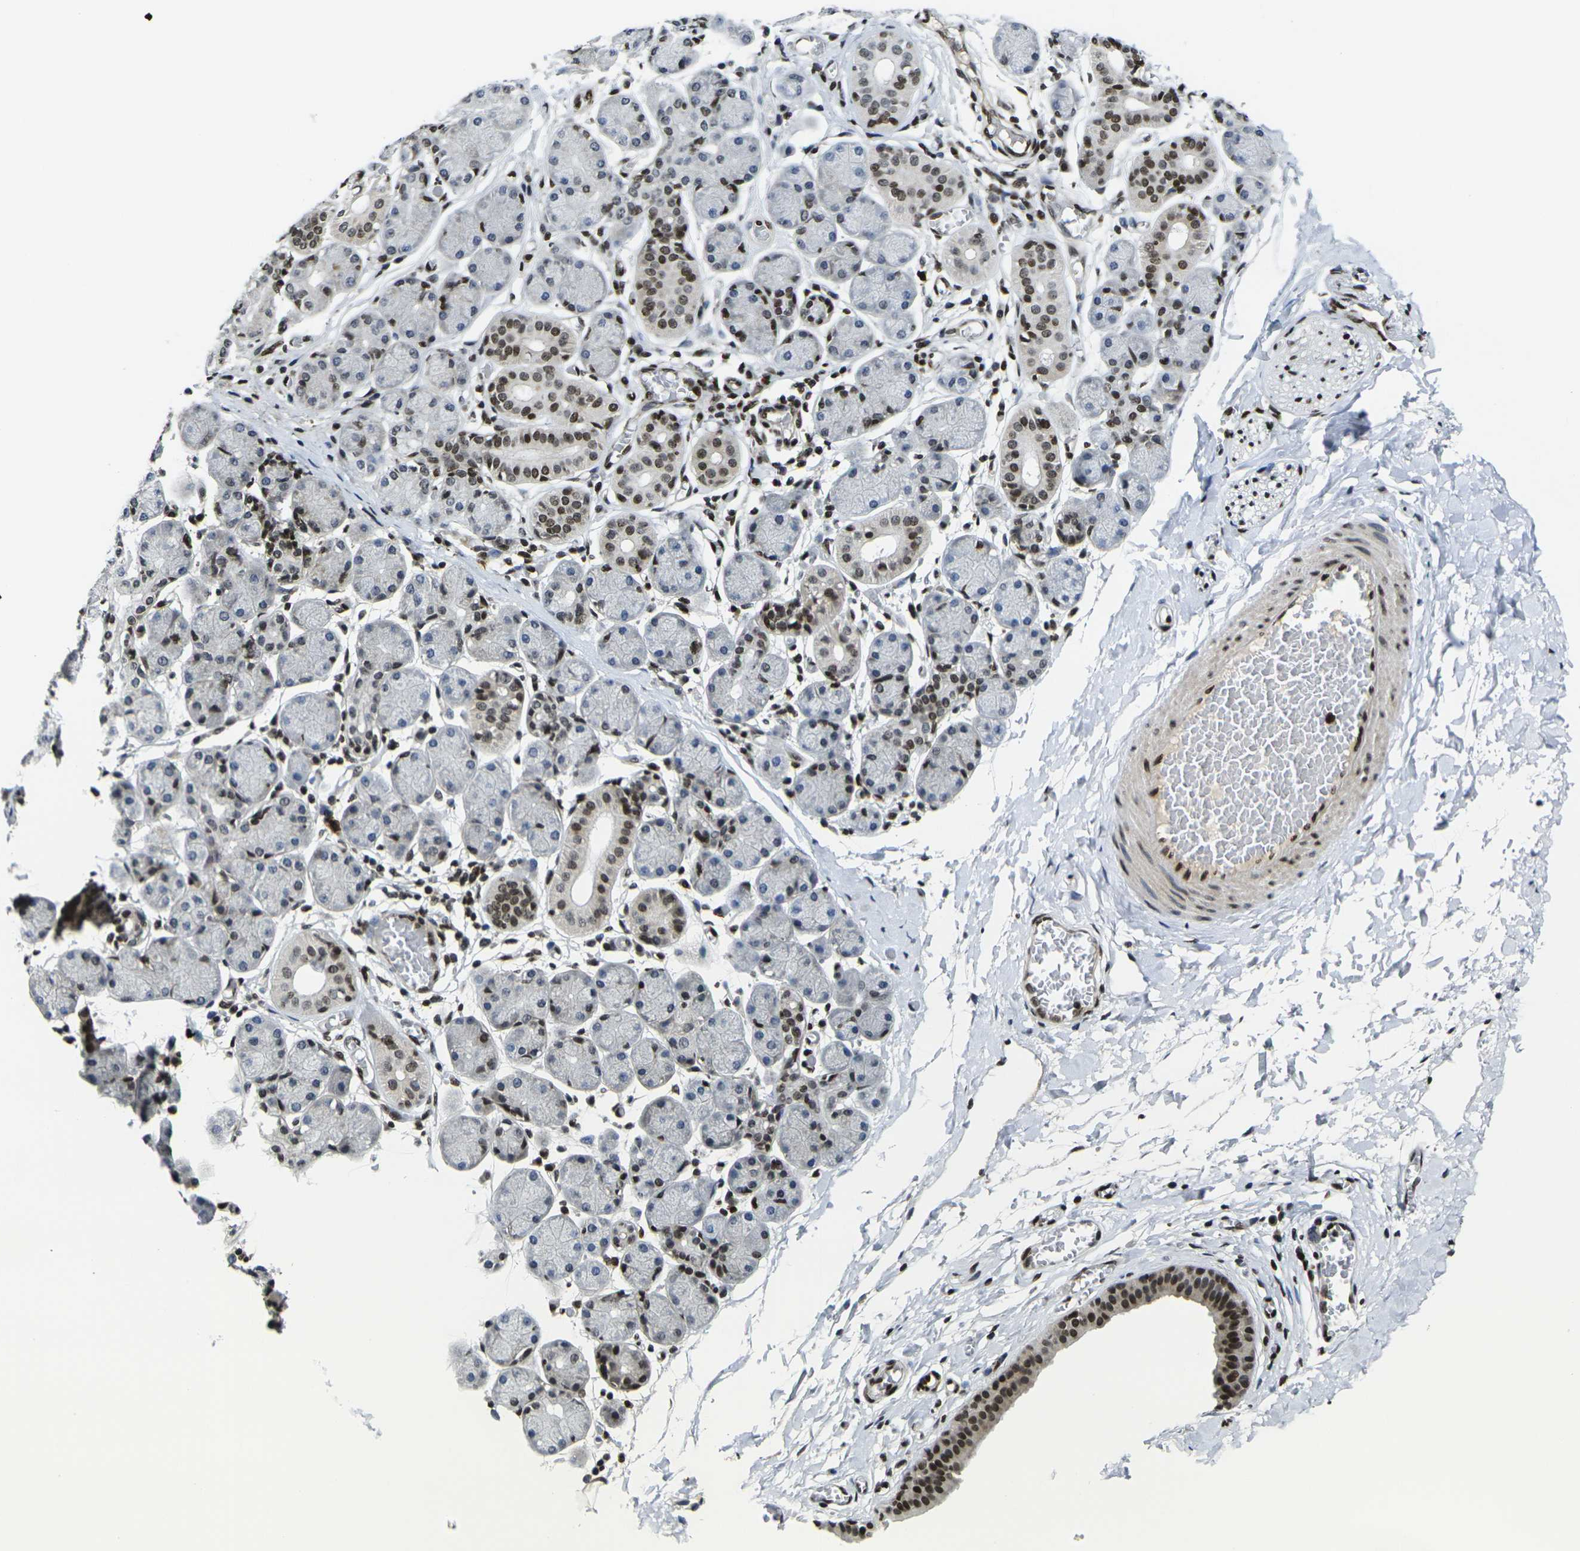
{"staining": {"intensity": "strong", "quantity": "<25%", "location": "nuclear"}, "tissue": "salivary gland", "cell_type": "Glandular cells", "image_type": "normal", "snomed": [{"axis": "morphology", "description": "Normal tissue, NOS"}, {"axis": "topography", "description": "Salivary gland"}], "caption": "IHC histopathology image of normal salivary gland: human salivary gland stained using immunohistochemistry displays medium levels of strong protein expression localized specifically in the nuclear of glandular cells, appearing as a nuclear brown color.", "gene": "H1", "patient": {"sex": "female", "age": 24}}